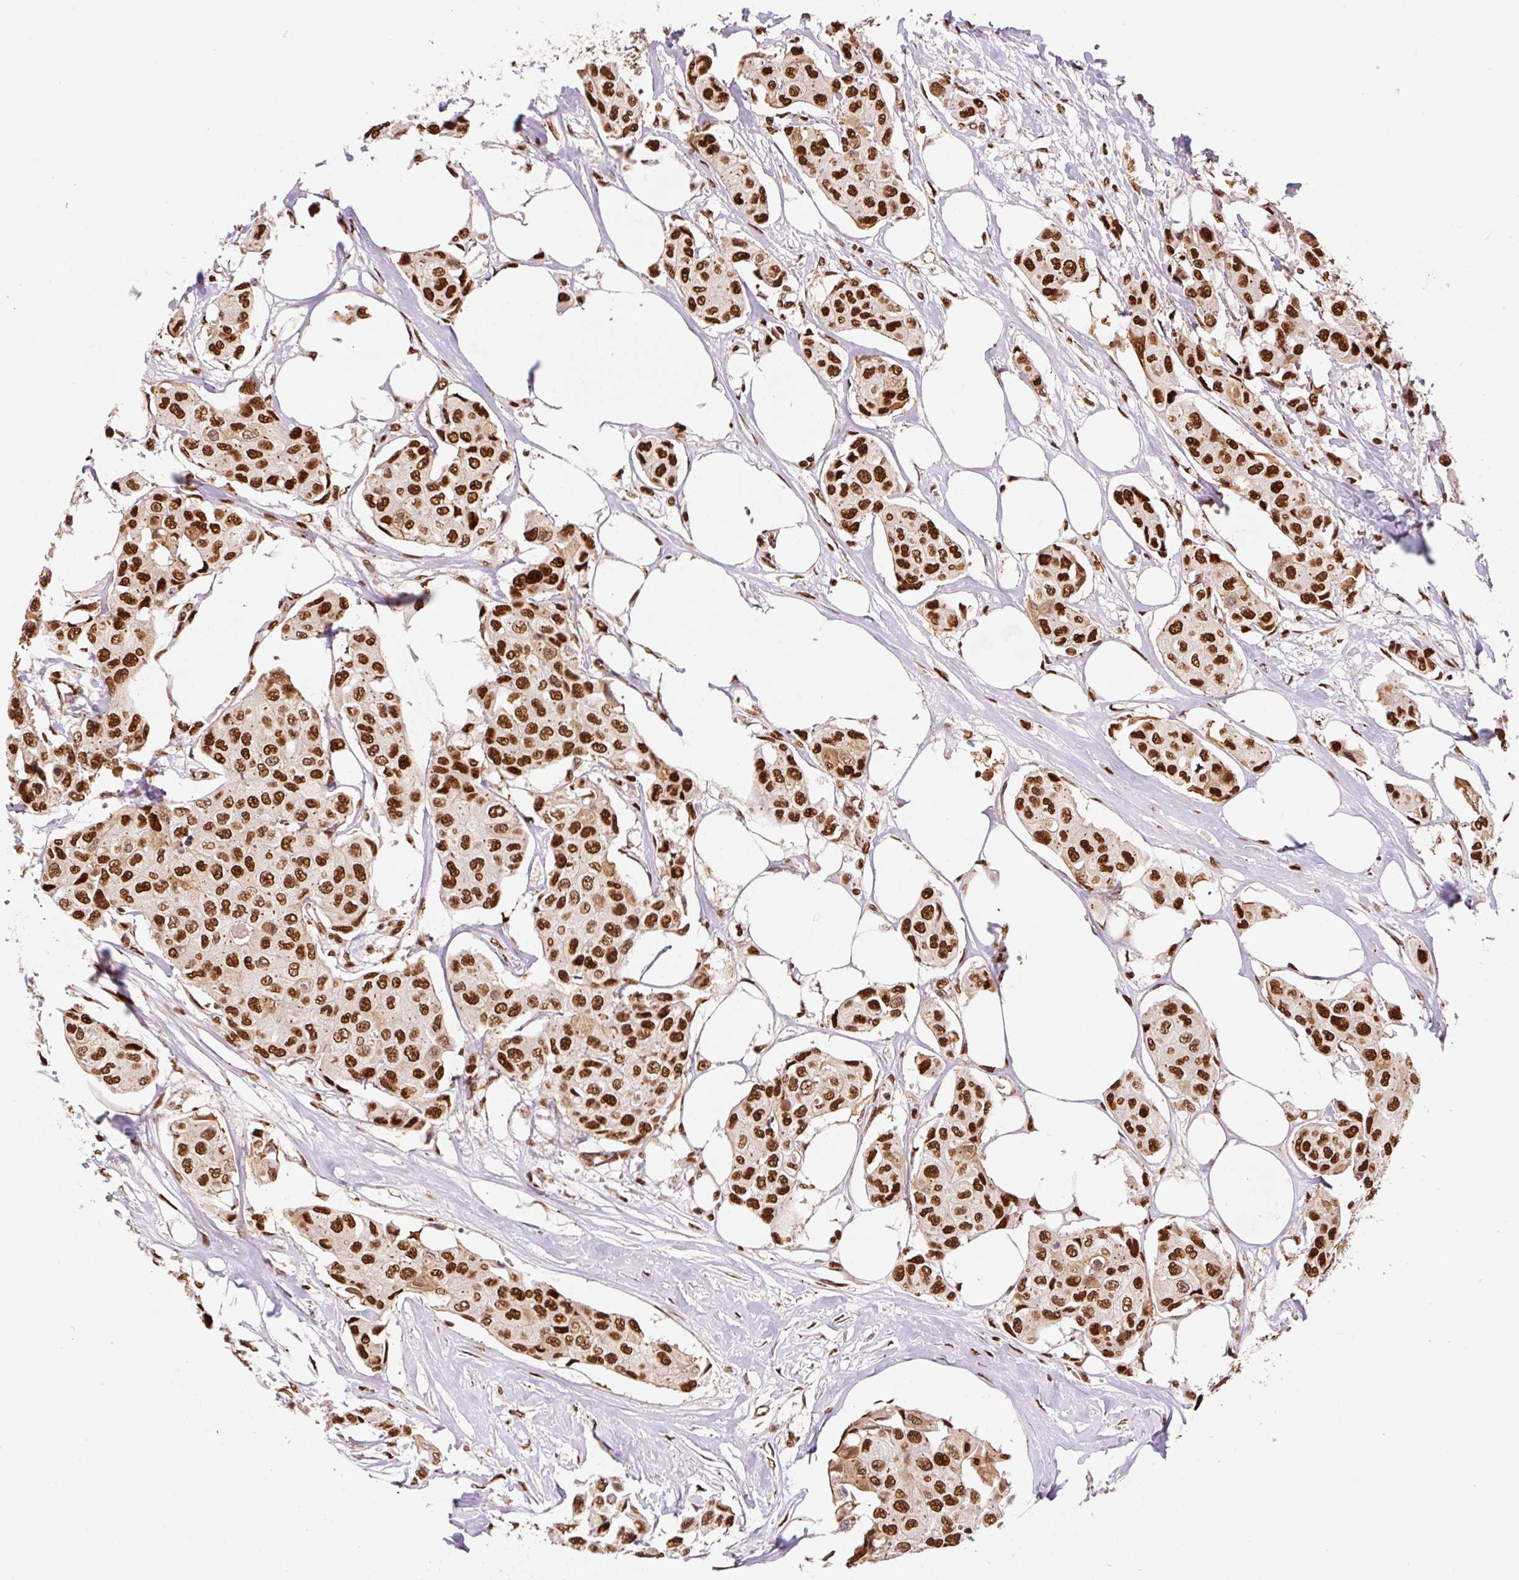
{"staining": {"intensity": "strong", "quantity": ">75%", "location": "nuclear"}, "tissue": "breast cancer", "cell_type": "Tumor cells", "image_type": "cancer", "snomed": [{"axis": "morphology", "description": "Duct carcinoma"}, {"axis": "topography", "description": "Breast"}, {"axis": "topography", "description": "Lymph node"}], "caption": "Immunohistochemical staining of human breast cancer displays strong nuclear protein expression in about >75% of tumor cells.", "gene": "GPR139", "patient": {"sex": "female", "age": 80}}